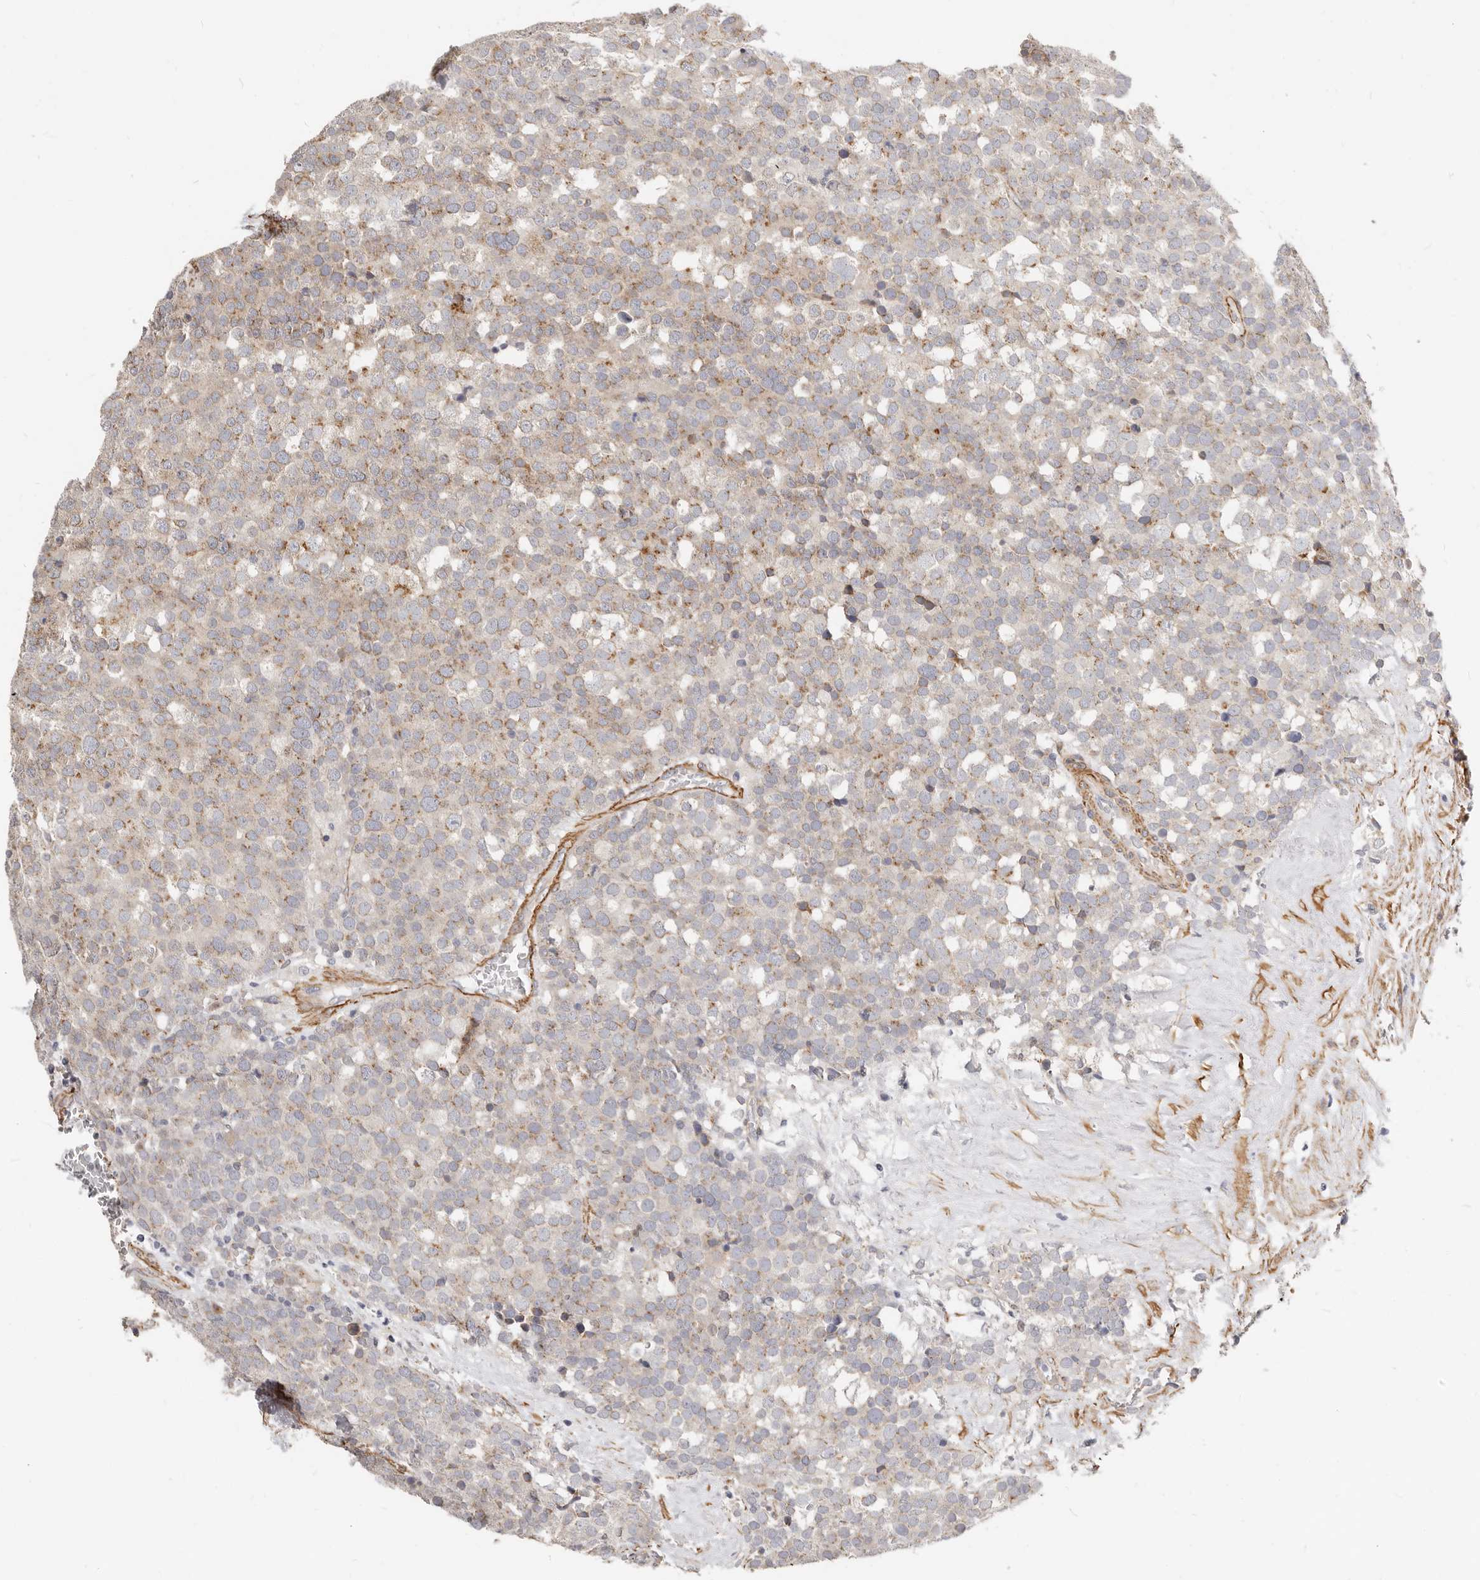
{"staining": {"intensity": "moderate", "quantity": "<25%", "location": "cytoplasmic/membranous"}, "tissue": "testis cancer", "cell_type": "Tumor cells", "image_type": "cancer", "snomed": [{"axis": "morphology", "description": "Seminoma, NOS"}, {"axis": "topography", "description": "Testis"}], "caption": "Tumor cells demonstrate low levels of moderate cytoplasmic/membranous positivity in approximately <25% of cells in testis cancer (seminoma).", "gene": "RABAC1", "patient": {"sex": "male", "age": 71}}